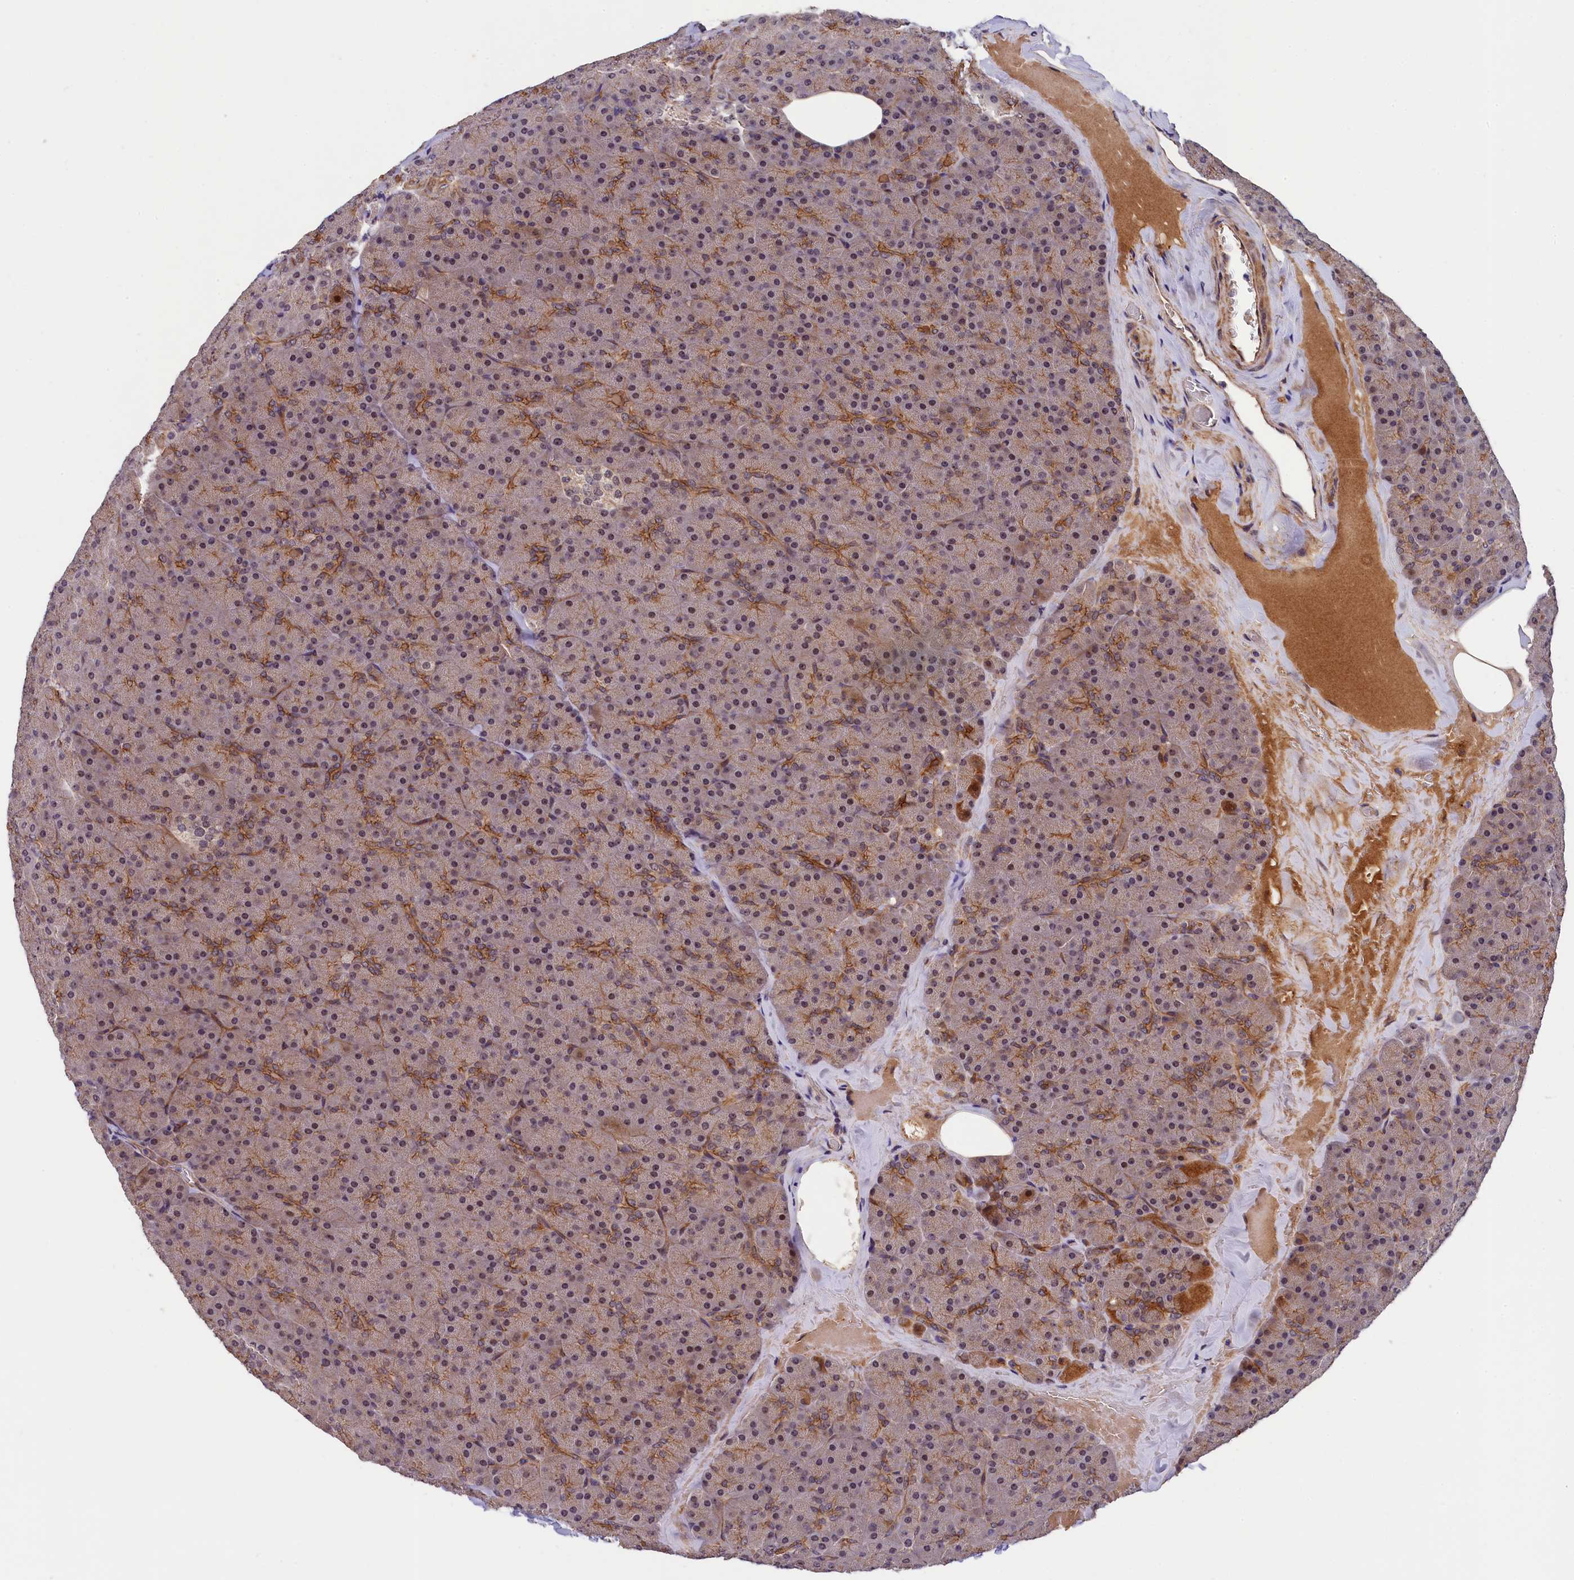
{"staining": {"intensity": "moderate", "quantity": "25%-75%", "location": "cytoplasmic/membranous,nuclear"}, "tissue": "pancreas", "cell_type": "Exocrine glandular cells", "image_type": "normal", "snomed": [{"axis": "morphology", "description": "Normal tissue, NOS"}, {"axis": "topography", "description": "Pancreas"}], "caption": "The micrograph exhibits staining of normal pancreas, revealing moderate cytoplasmic/membranous,nuclear protein staining (brown color) within exocrine glandular cells.", "gene": "ARL14EP", "patient": {"sex": "male", "age": 36}}